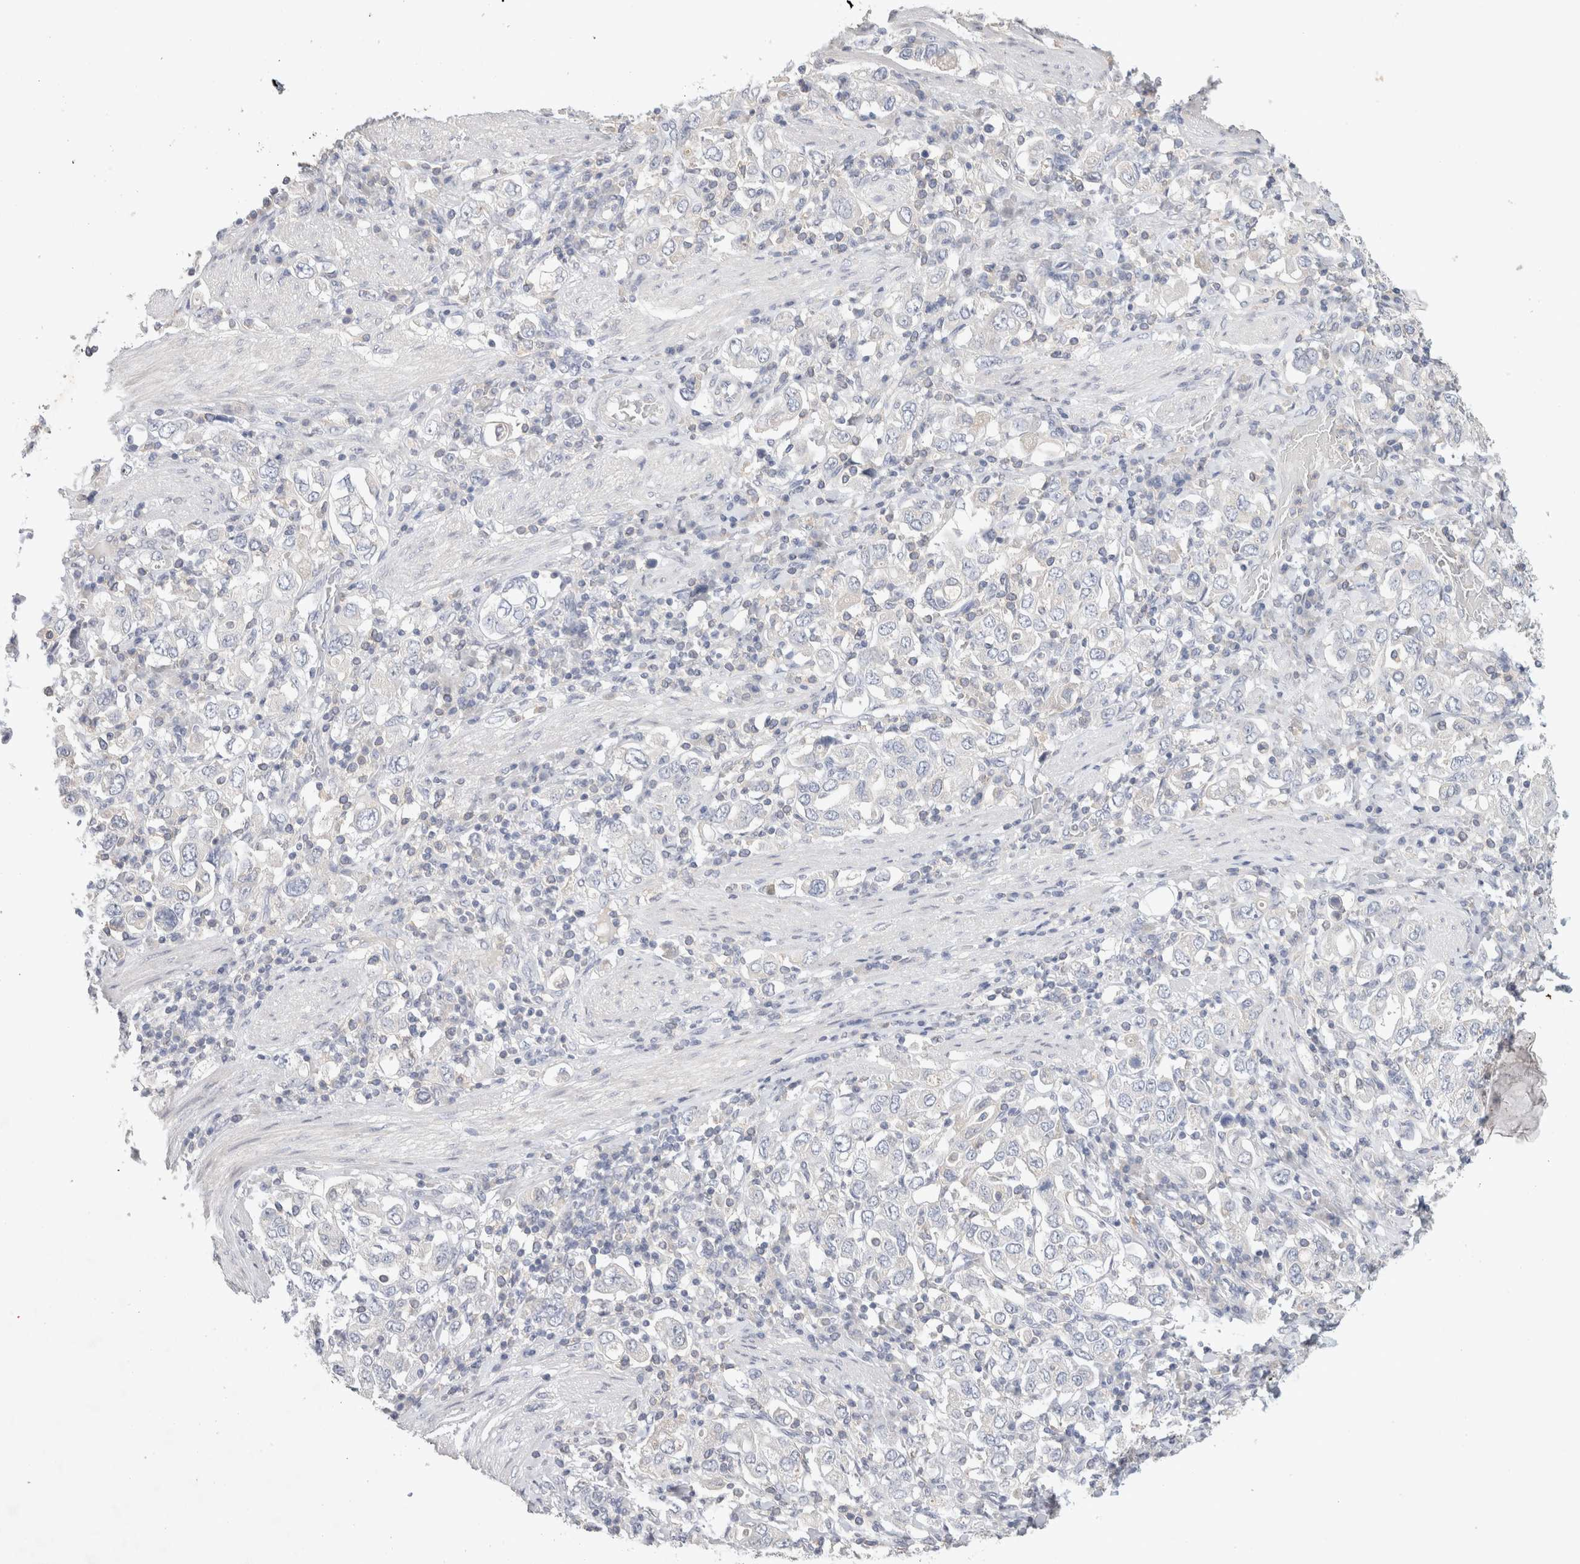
{"staining": {"intensity": "negative", "quantity": "none", "location": "none"}, "tissue": "stomach cancer", "cell_type": "Tumor cells", "image_type": "cancer", "snomed": [{"axis": "morphology", "description": "Adenocarcinoma, NOS"}, {"axis": "topography", "description": "Stomach, upper"}], "caption": "IHC of human stomach cancer (adenocarcinoma) shows no staining in tumor cells.", "gene": "MPP2", "patient": {"sex": "male", "age": 62}}